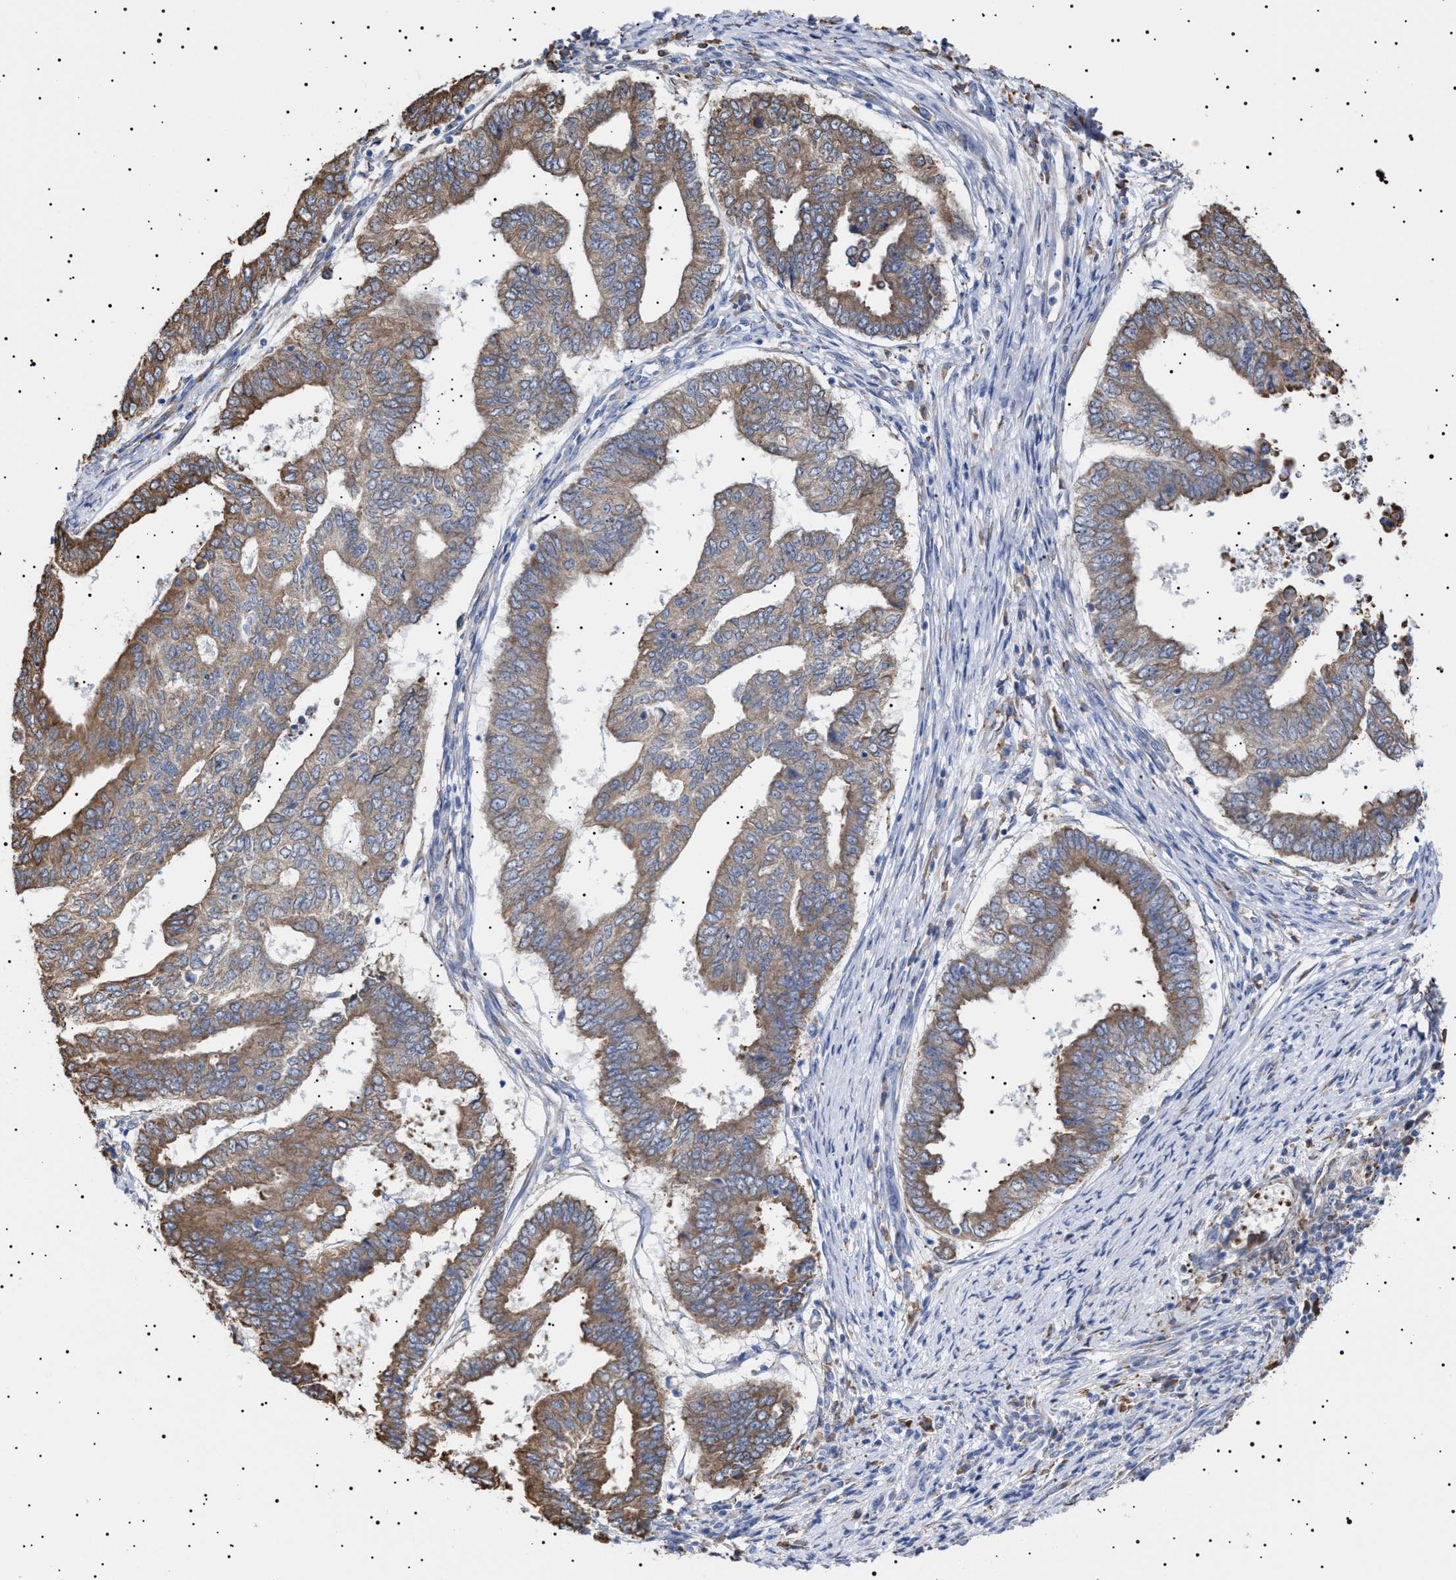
{"staining": {"intensity": "moderate", "quantity": ">75%", "location": "cytoplasmic/membranous"}, "tissue": "endometrial cancer", "cell_type": "Tumor cells", "image_type": "cancer", "snomed": [{"axis": "morphology", "description": "Polyp, NOS"}, {"axis": "morphology", "description": "Adenocarcinoma, NOS"}, {"axis": "morphology", "description": "Adenoma, NOS"}, {"axis": "topography", "description": "Endometrium"}], "caption": "High-power microscopy captured an immunohistochemistry photomicrograph of endometrial cancer, revealing moderate cytoplasmic/membranous positivity in approximately >75% of tumor cells. The staining is performed using DAB (3,3'-diaminobenzidine) brown chromogen to label protein expression. The nuclei are counter-stained blue using hematoxylin.", "gene": "ERCC6L2", "patient": {"sex": "female", "age": 79}}